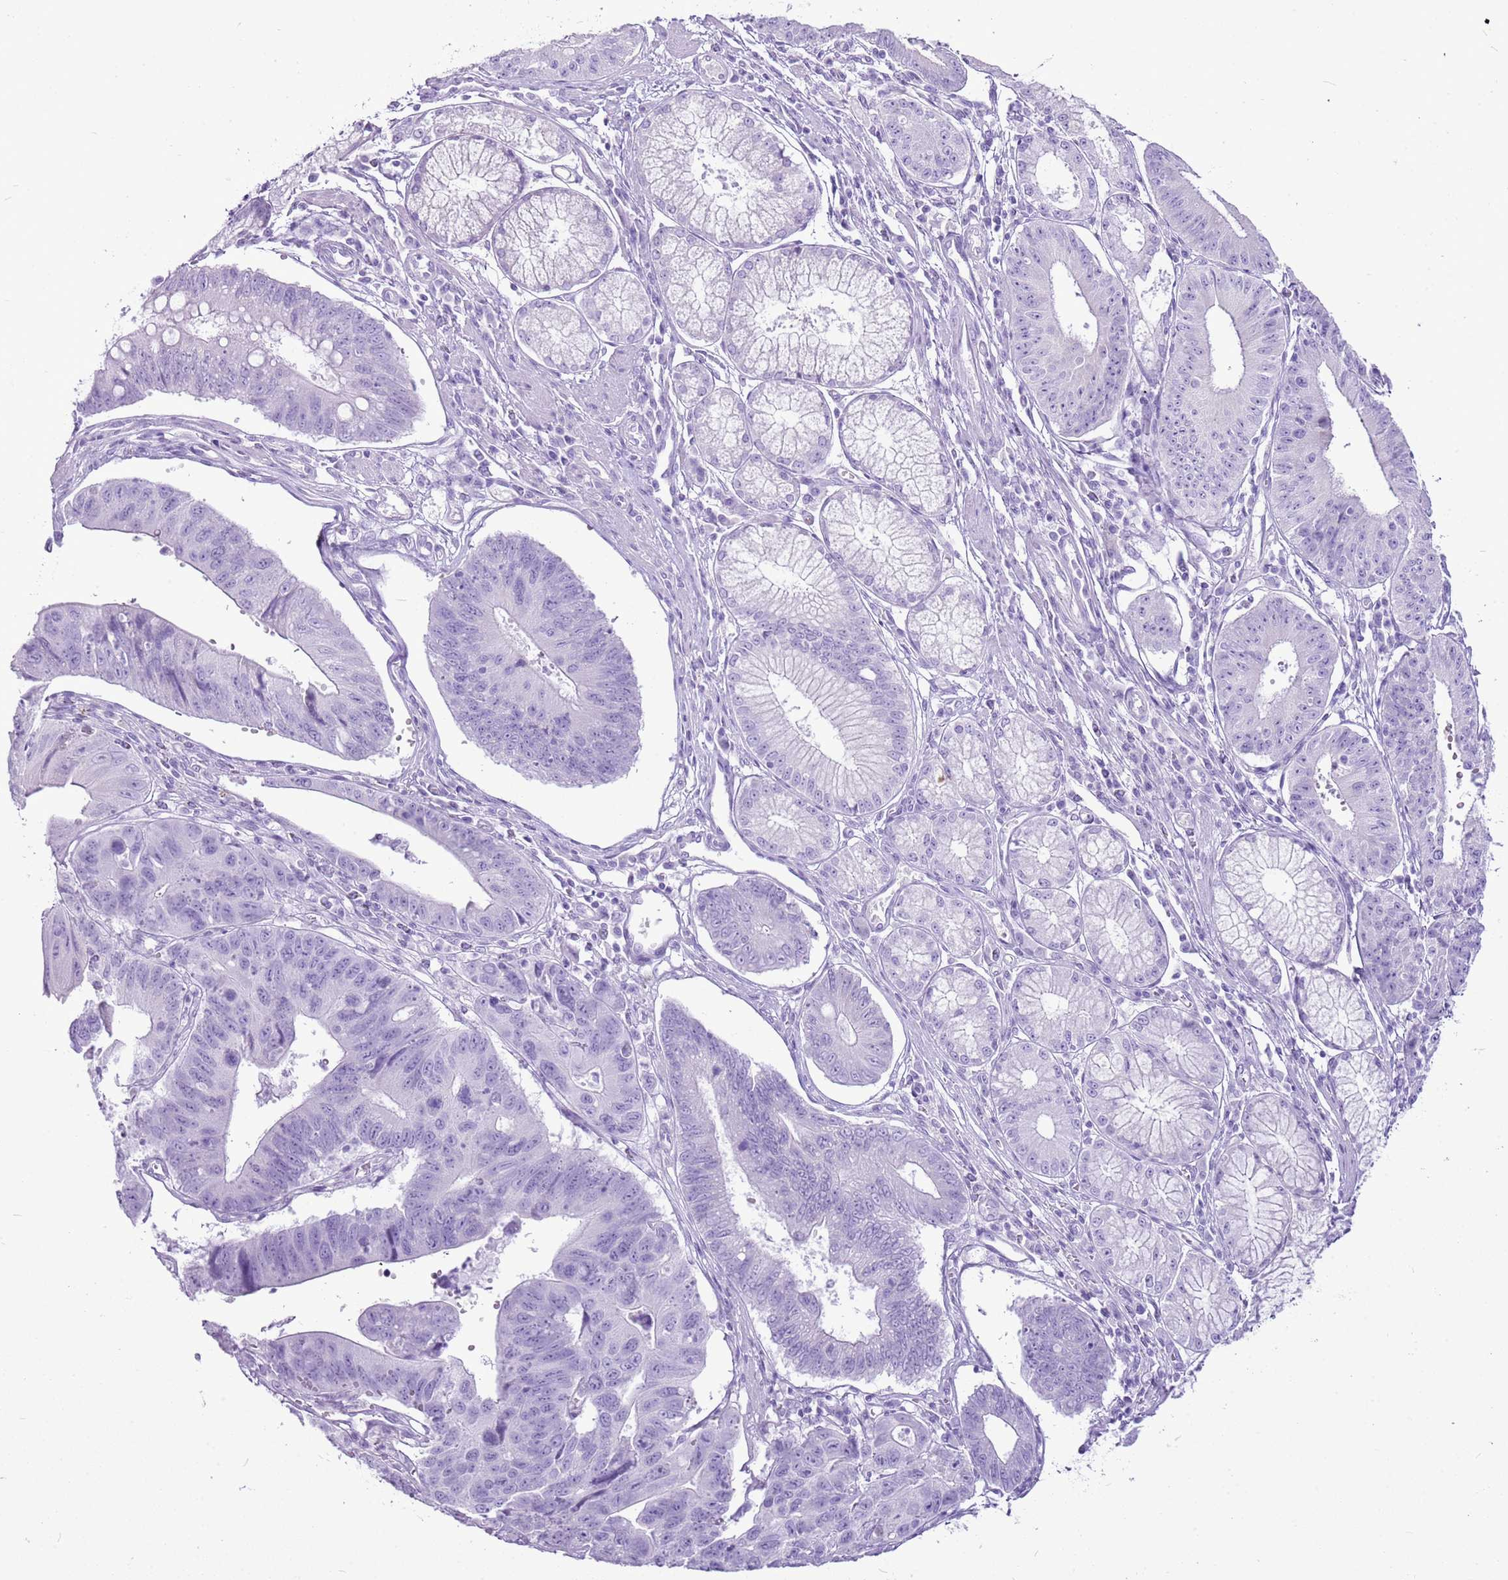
{"staining": {"intensity": "negative", "quantity": "none", "location": "none"}, "tissue": "stomach cancer", "cell_type": "Tumor cells", "image_type": "cancer", "snomed": [{"axis": "morphology", "description": "Adenocarcinoma, NOS"}, {"axis": "topography", "description": "Stomach"}], "caption": "This is a image of IHC staining of stomach cancer, which shows no staining in tumor cells. (Immunohistochemistry, brightfield microscopy, high magnification).", "gene": "CNFN", "patient": {"sex": "male", "age": 59}}